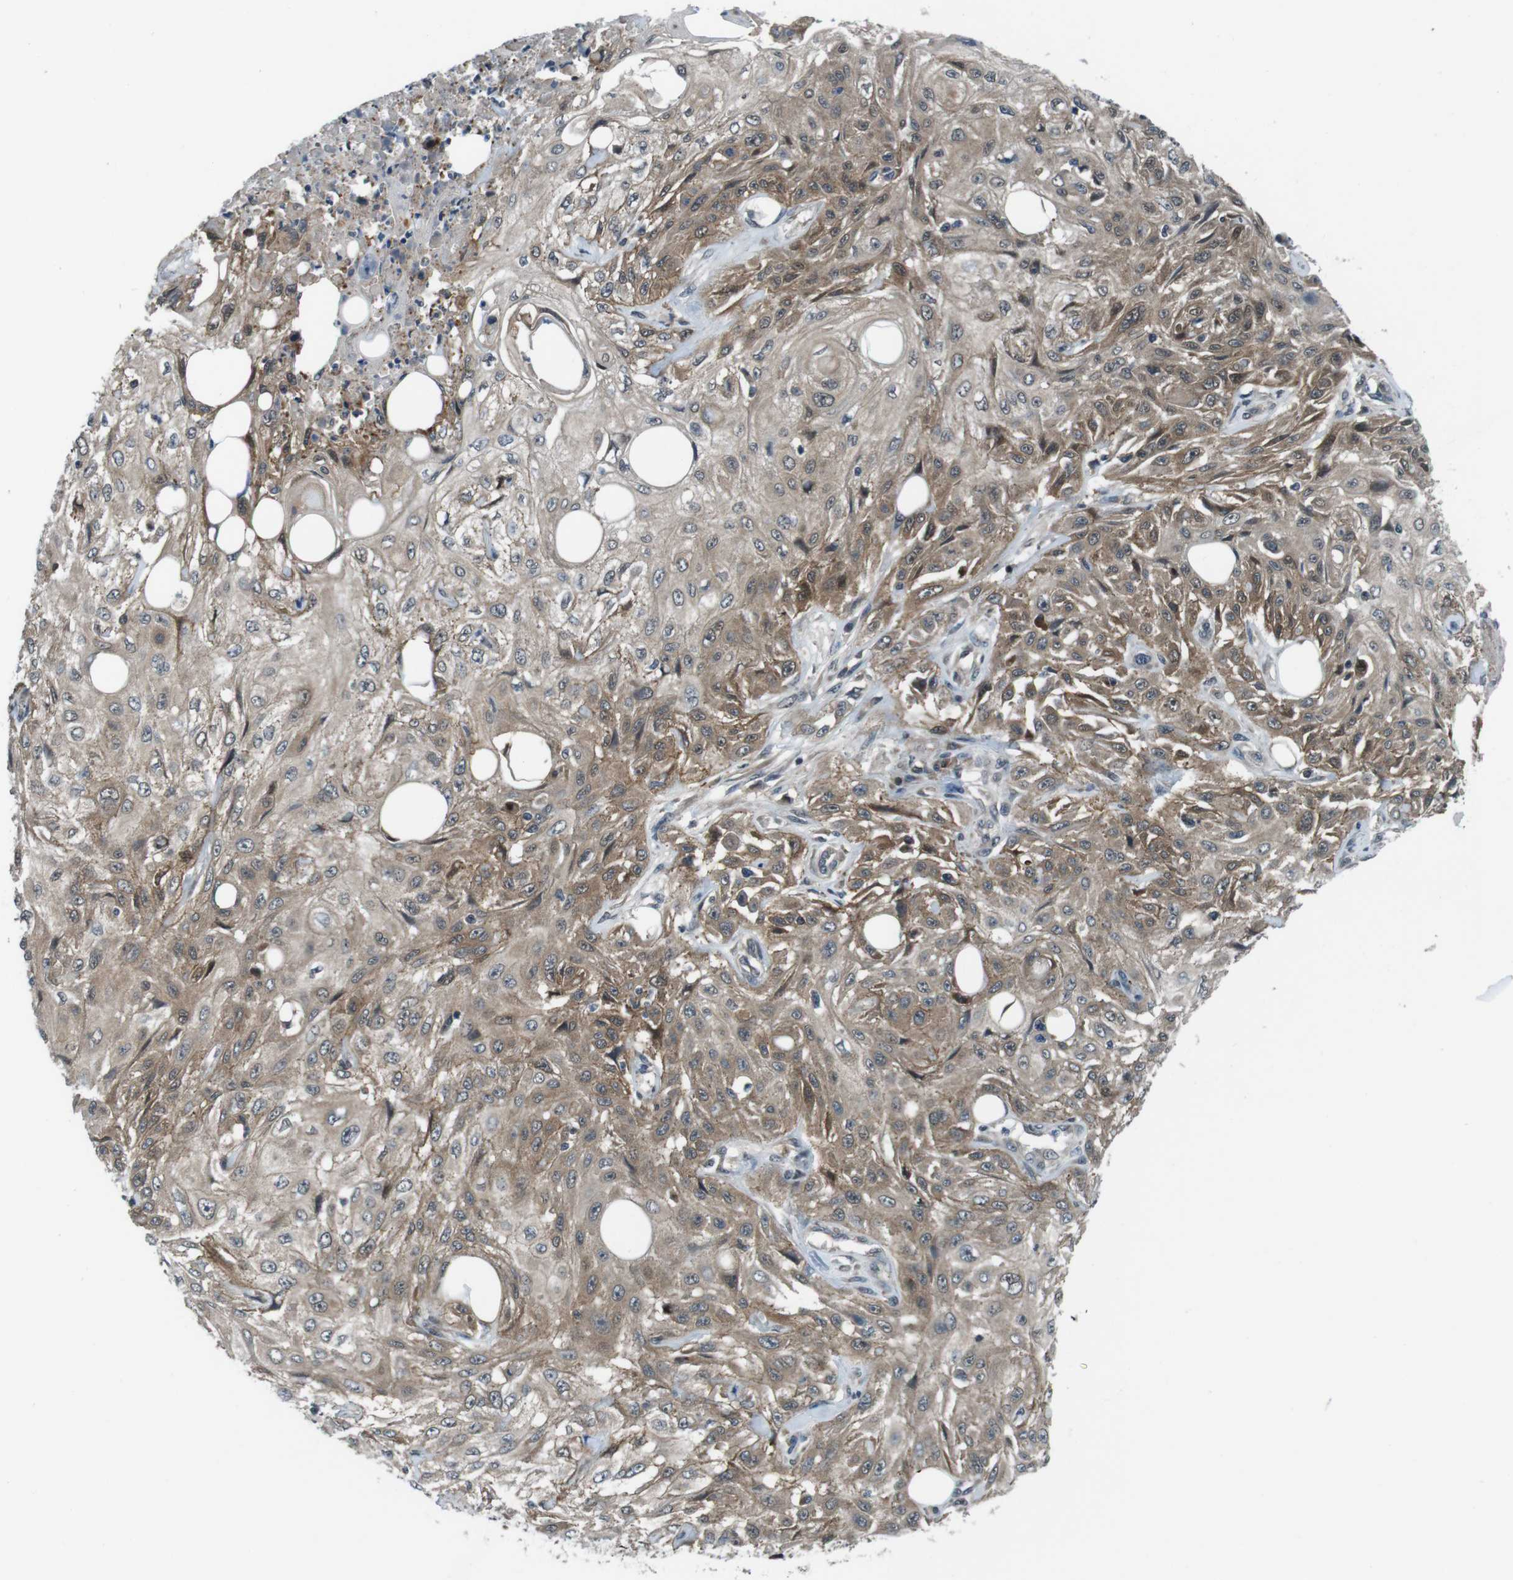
{"staining": {"intensity": "moderate", "quantity": ">75%", "location": "cytoplasmic/membranous"}, "tissue": "skin cancer", "cell_type": "Tumor cells", "image_type": "cancer", "snomed": [{"axis": "morphology", "description": "Squamous cell carcinoma, NOS"}, {"axis": "topography", "description": "Skin"}], "caption": "A micrograph of squamous cell carcinoma (skin) stained for a protein demonstrates moderate cytoplasmic/membranous brown staining in tumor cells.", "gene": "LRP5", "patient": {"sex": "male", "age": 75}}